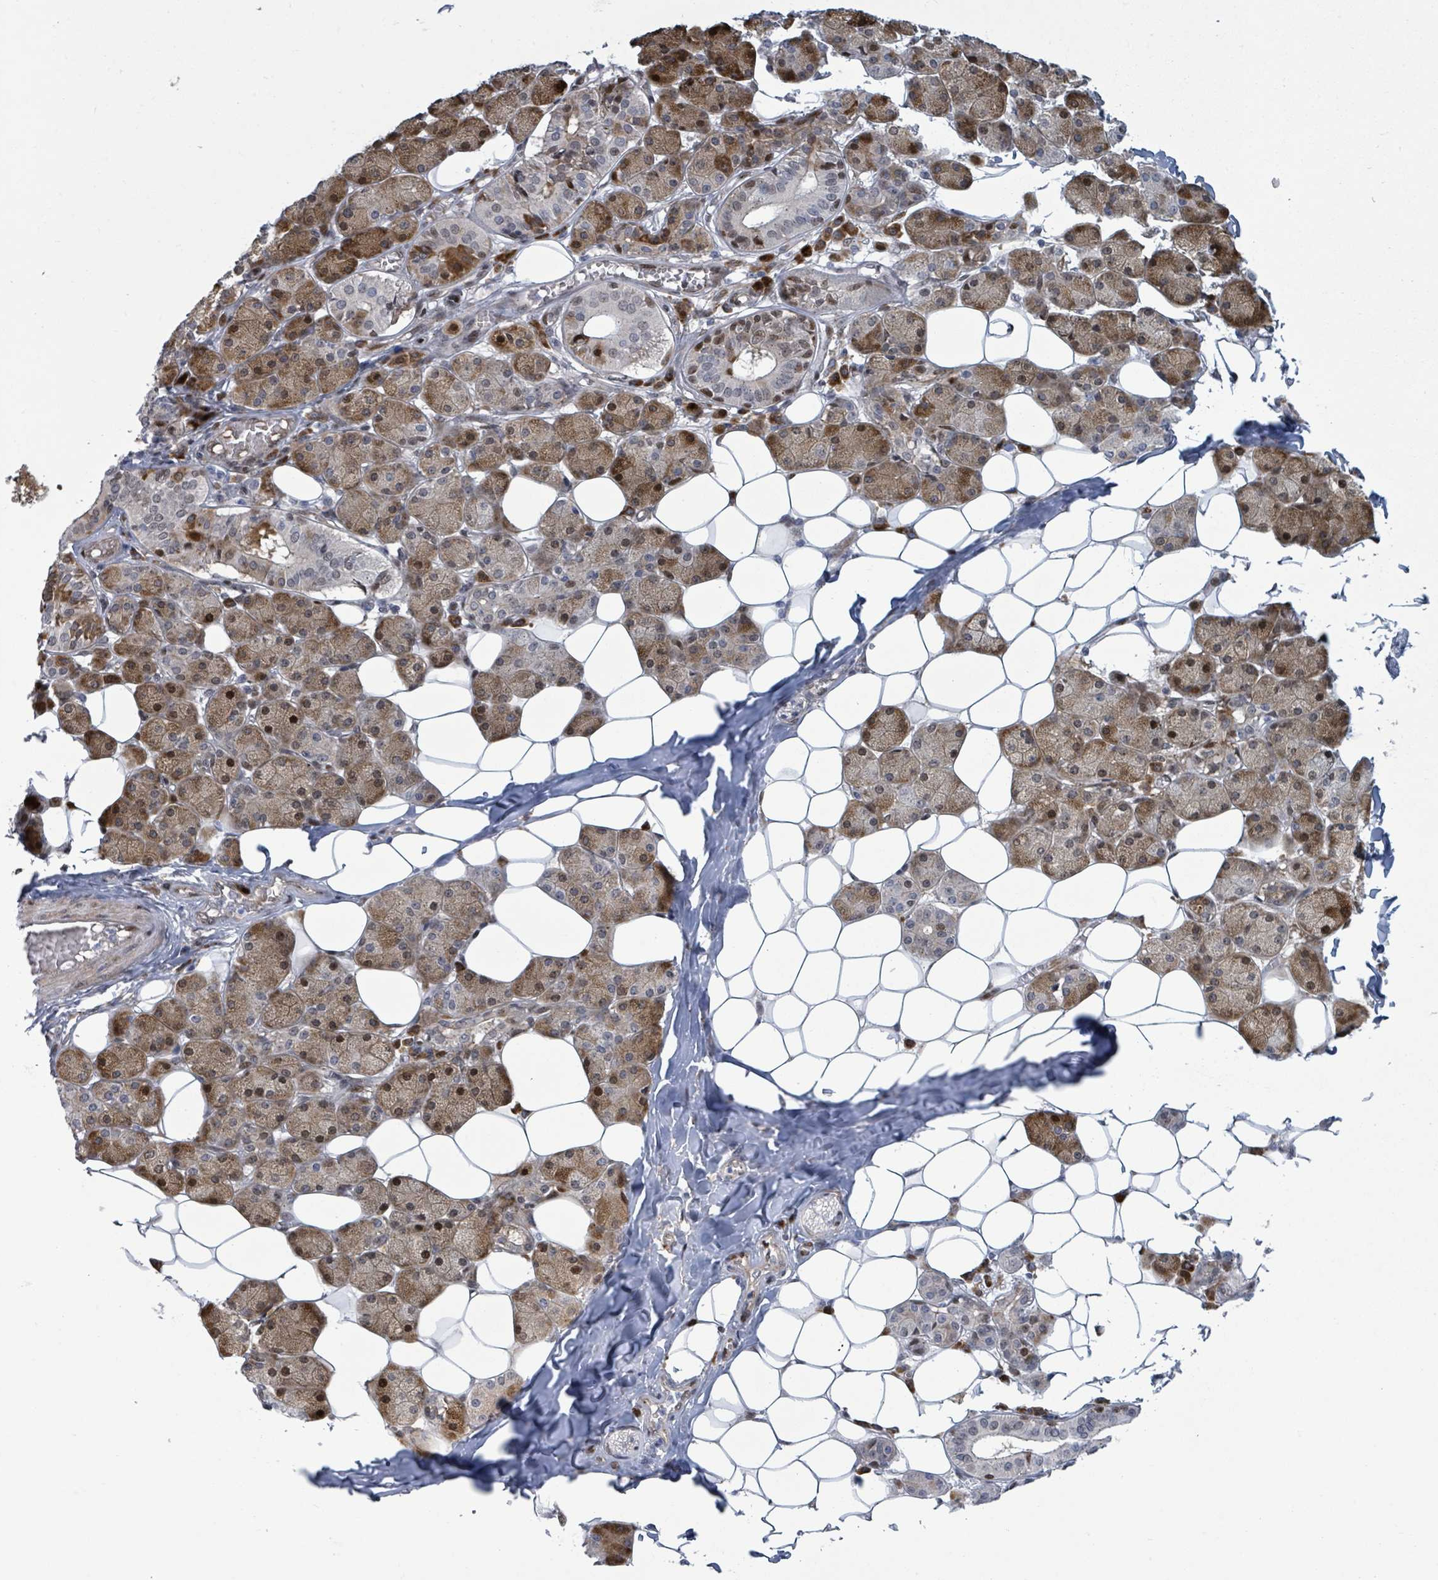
{"staining": {"intensity": "moderate", "quantity": "25%-75%", "location": "cytoplasmic/membranous,nuclear"}, "tissue": "salivary gland", "cell_type": "Glandular cells", "image_type": "normal", "snomed": [{"axis": "morphology", "description": "Normal tissue, NOS"}, {"axis": "topography", "description": "Salivary gland"}], "caption": "This image shows immunohistochemistry staining of benign salivary gland, with medium moderate cytoplasmic/membranous,nuclear positivity in about 25%-75% of glandular cells.", "gene": "TUSC1", "patient": {"sex": "female", "age": 33}}